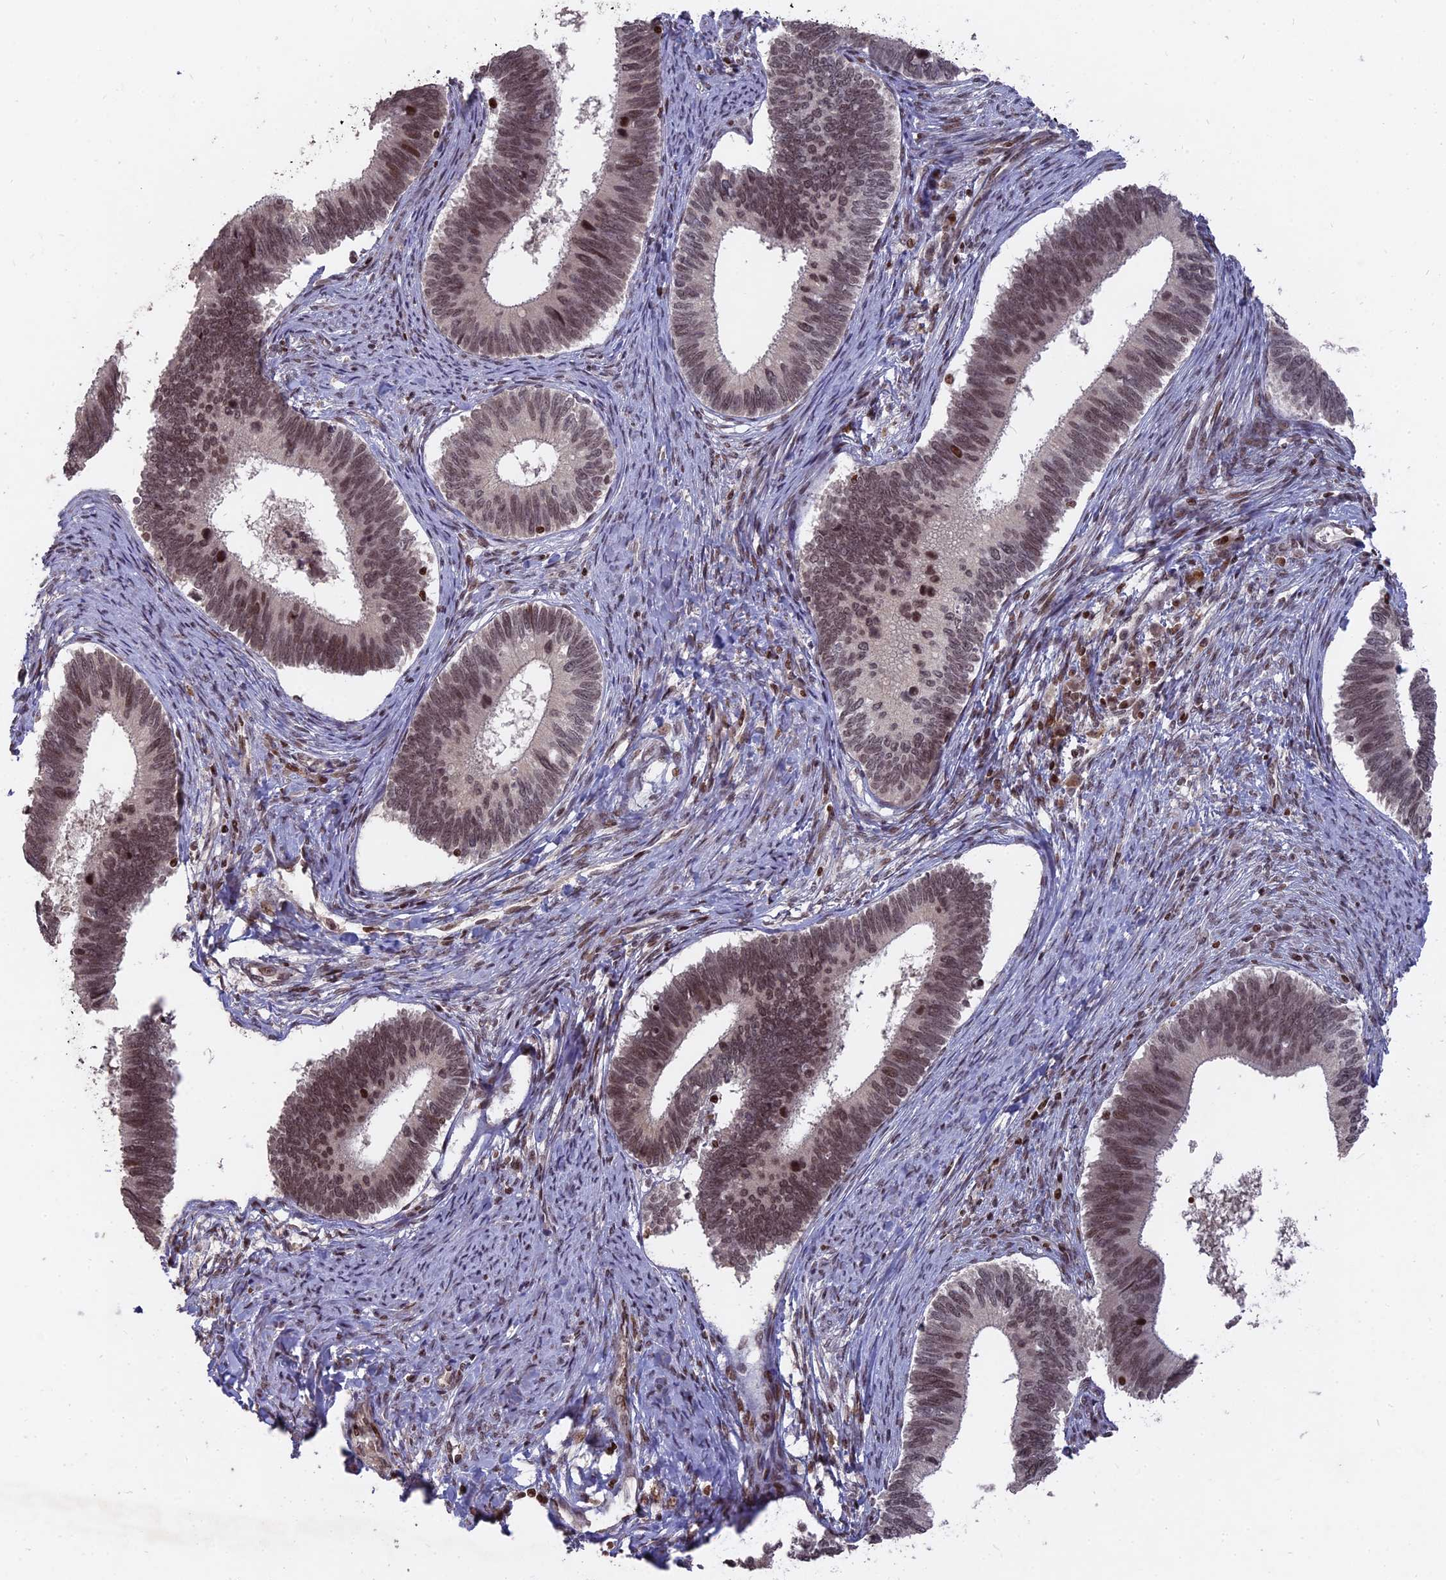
{"staining": {"intensity": "weak", "quantity": ">75%", "location": "nuclear"}, "tissue": "cervical cancer", "cell_type": "Tumor cells", "image_type": "cancer", "snomed": [{"axis": "morphology", "description": "Adenocarcinoma, NOS"}, {"axis": "topography", "description": "Cervix"}], "caption": "Adenocarcinoma (cervical) stained with a protein marker shows weak staining in tumor cells.", "gene": "NR1H3", "patient": {"sex": "female", "age": 42}}